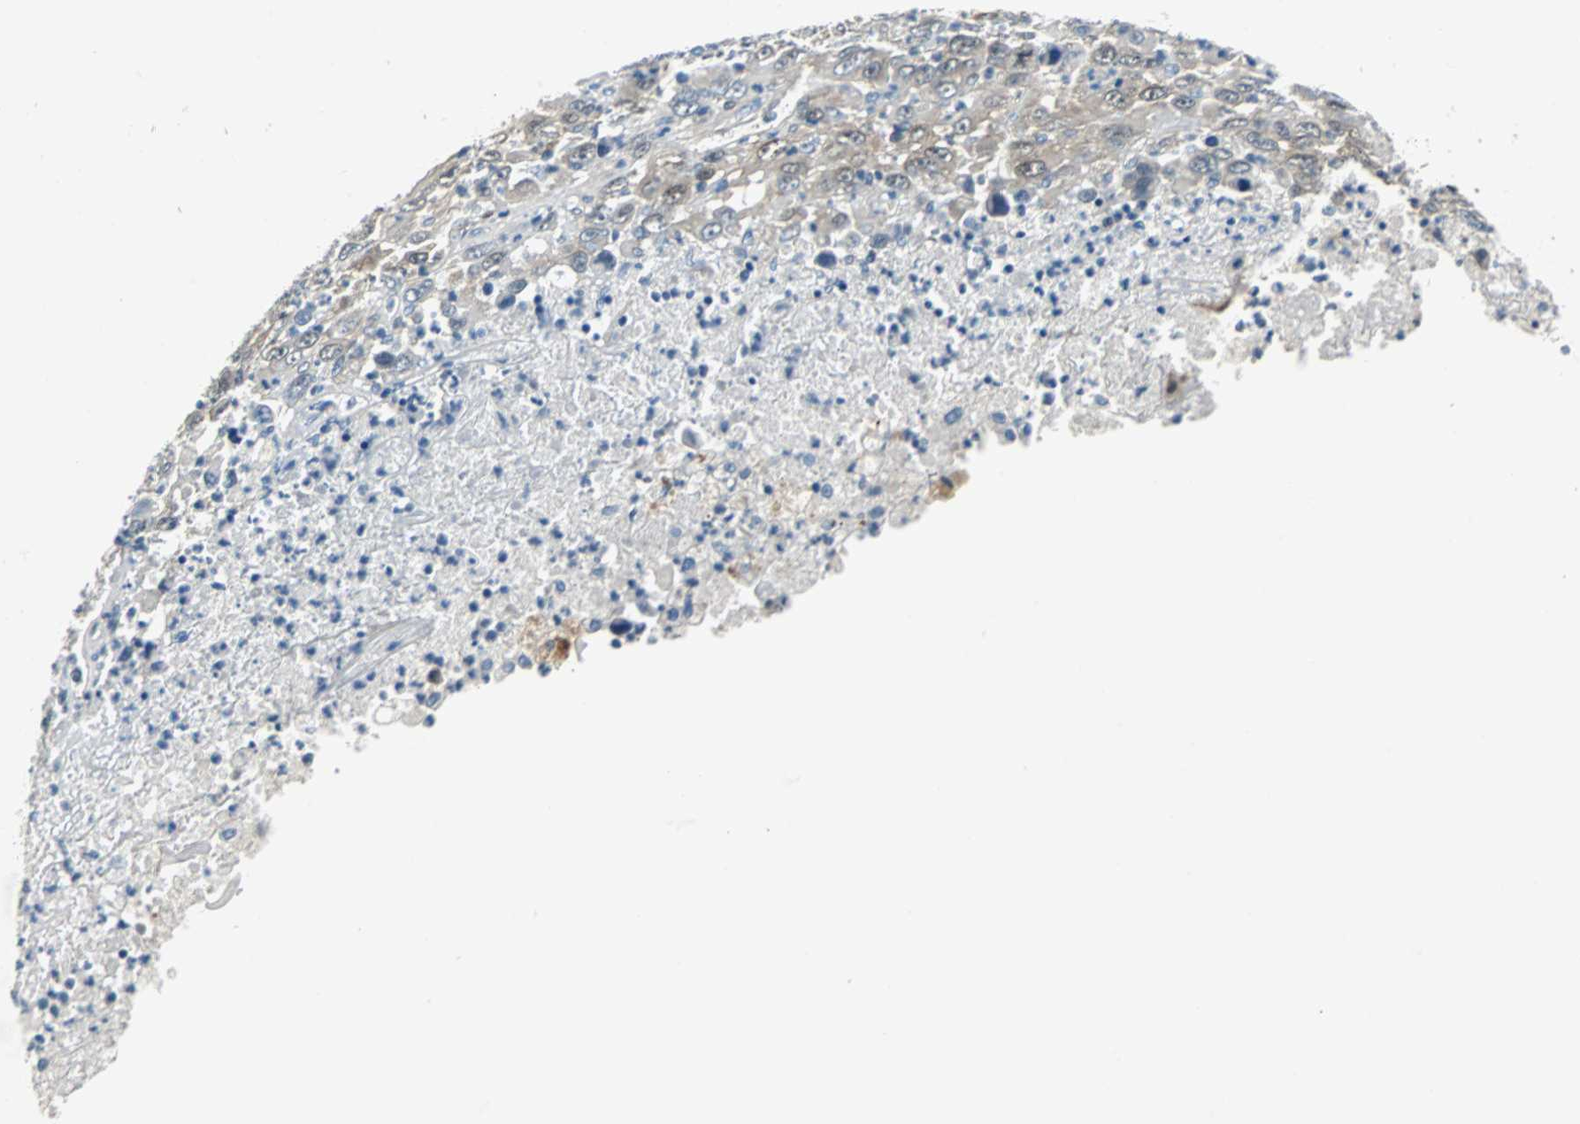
{"staining": {"intensity": "negative", "quantity": "none", "location": "none"}, "tissue": "melanoma", "cell_type": "Tumor cells", "image_type": "cancer", "snomed": [{"axis": "morphology", "description": "Malignant melanoma, Metastatic site"}, {"axis": "topography", "description": "Skin"}], "caption": "There is no significant expression in tumor cells of melanoma.", "gene": "FHL2", "patient": {"sex": "female", "age": 56}}